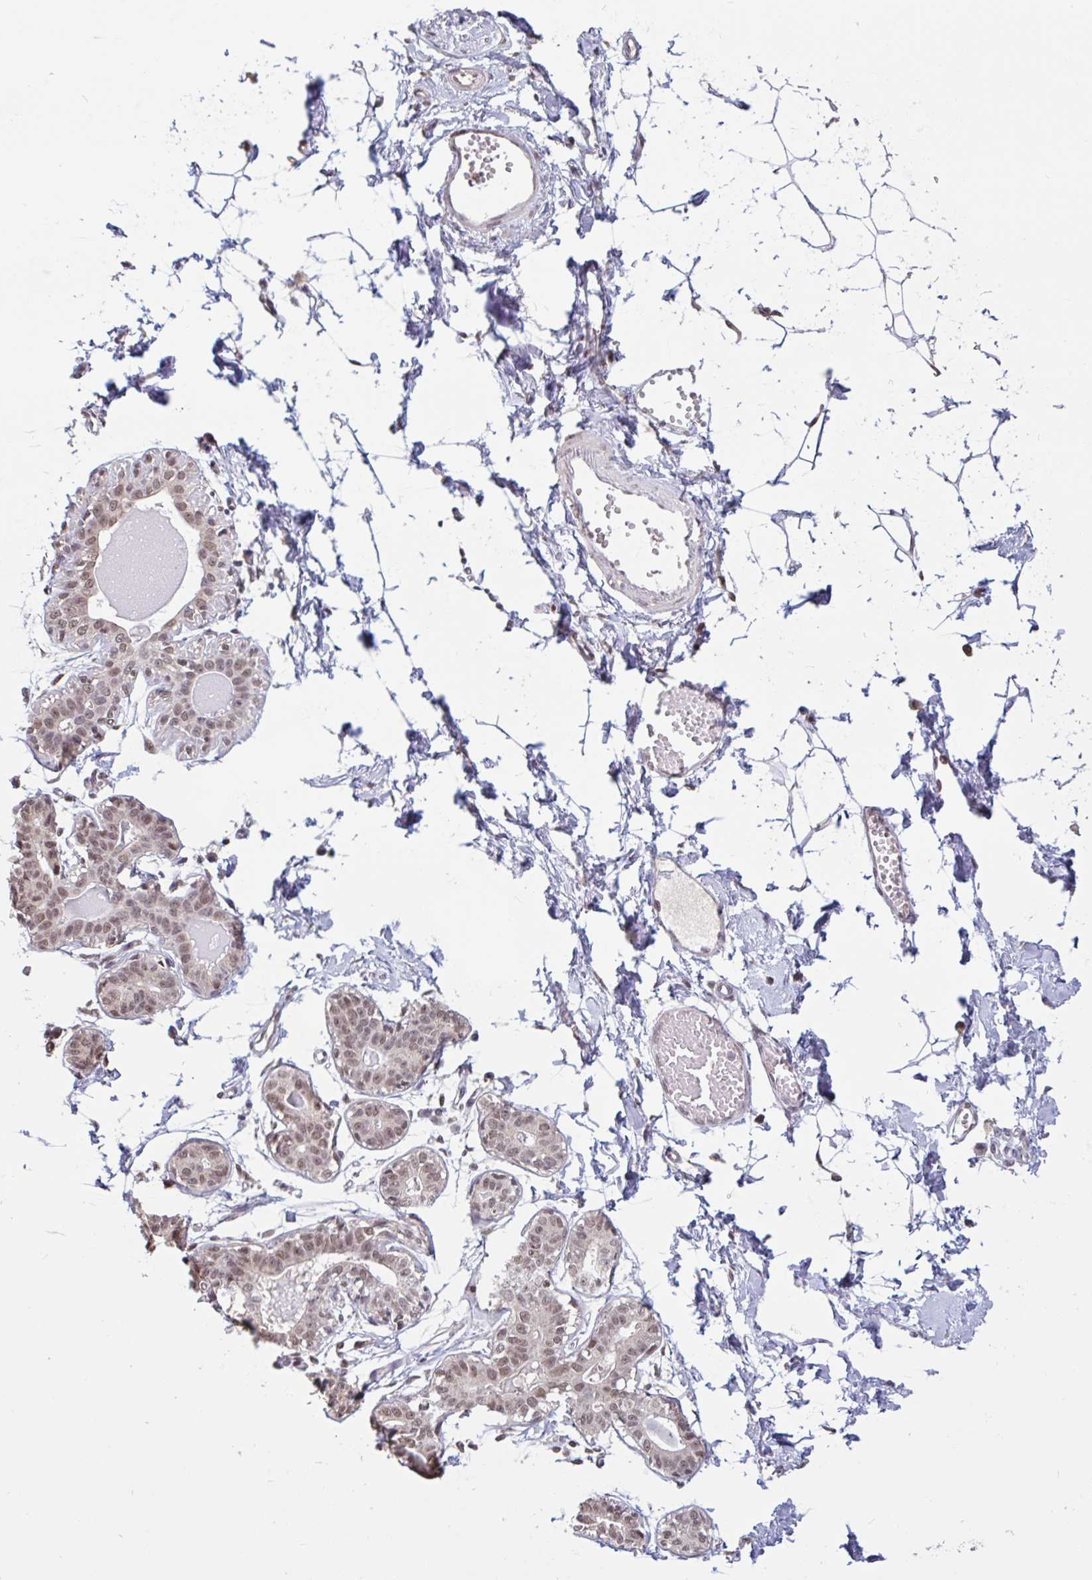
{"staining": {"intensity": "negative", "quantity": "none", "location": "none"}, "tissue": "breast", "cell_type": "Adipocytes", "image_type": "normal", "snomed": [{"axis": "morphology", "description": "Normal tissue, NOS"}, {"axis": "topography", "description": "Breast"}], "caption": "This is an immunohistochemistry histopathology image of normal breast. There is no staining in adipocytes.", "gene": "DR1", "patient": {"sex": "female", "age": 45}}